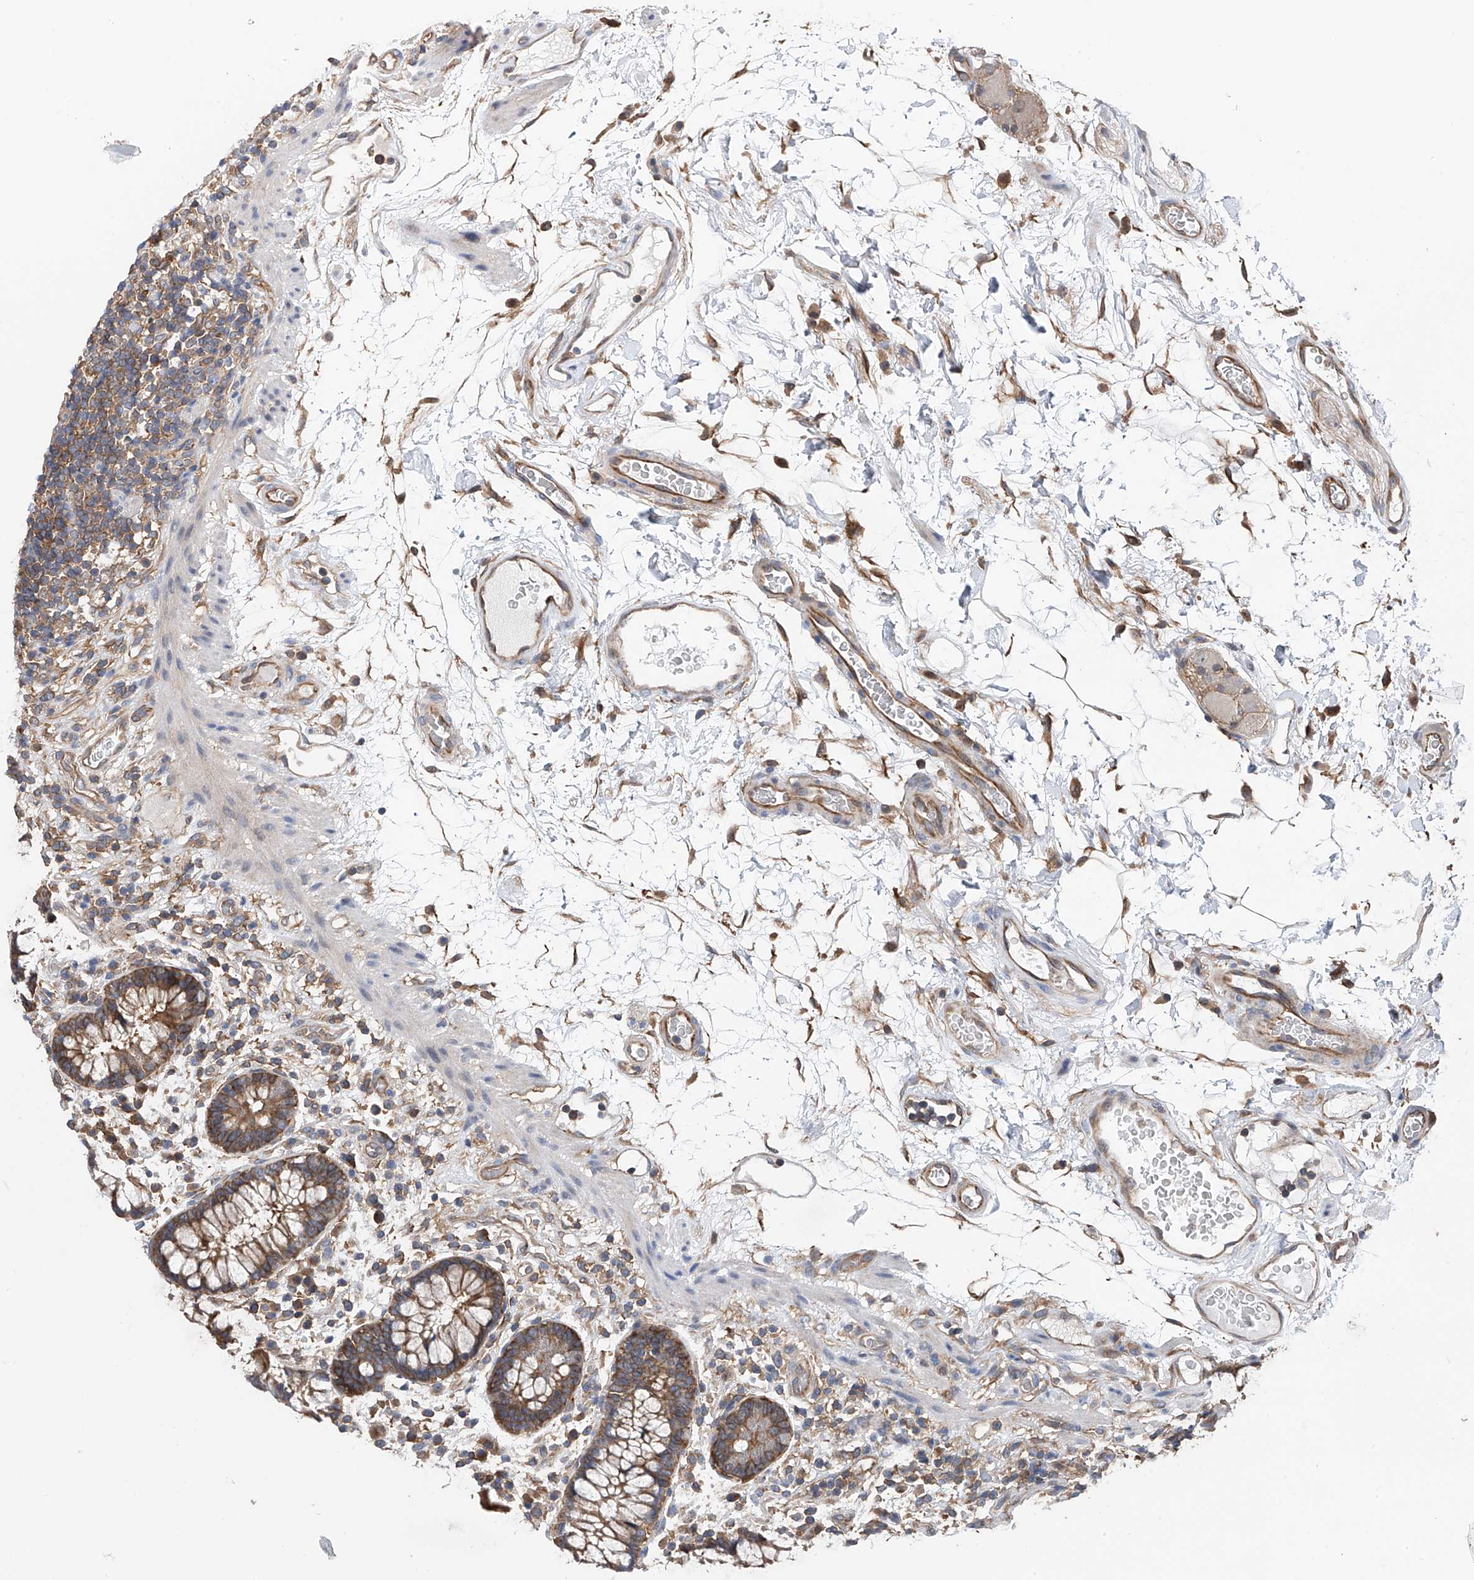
{"staining": {"intensity": "moderate", "quantity": "25%-75%", "location": "cytoplasmic/membranous"}, "tissue": "colon", "cell_type": "Endothelial cells", "image_type": "normal", "snomed": [{"axis": "morphology", "description": "Normal tissue, NOS"}, {"axis": "topography", "description": "Colon"}], "caption": "Endothelial cells exhibit medium levels of moderate cytoplasmic/membranous positivity in about 25%-75% of cells in unremarkable colon.", "gene": "CHPF", "patient": {"sex": "female", "age": 79}}